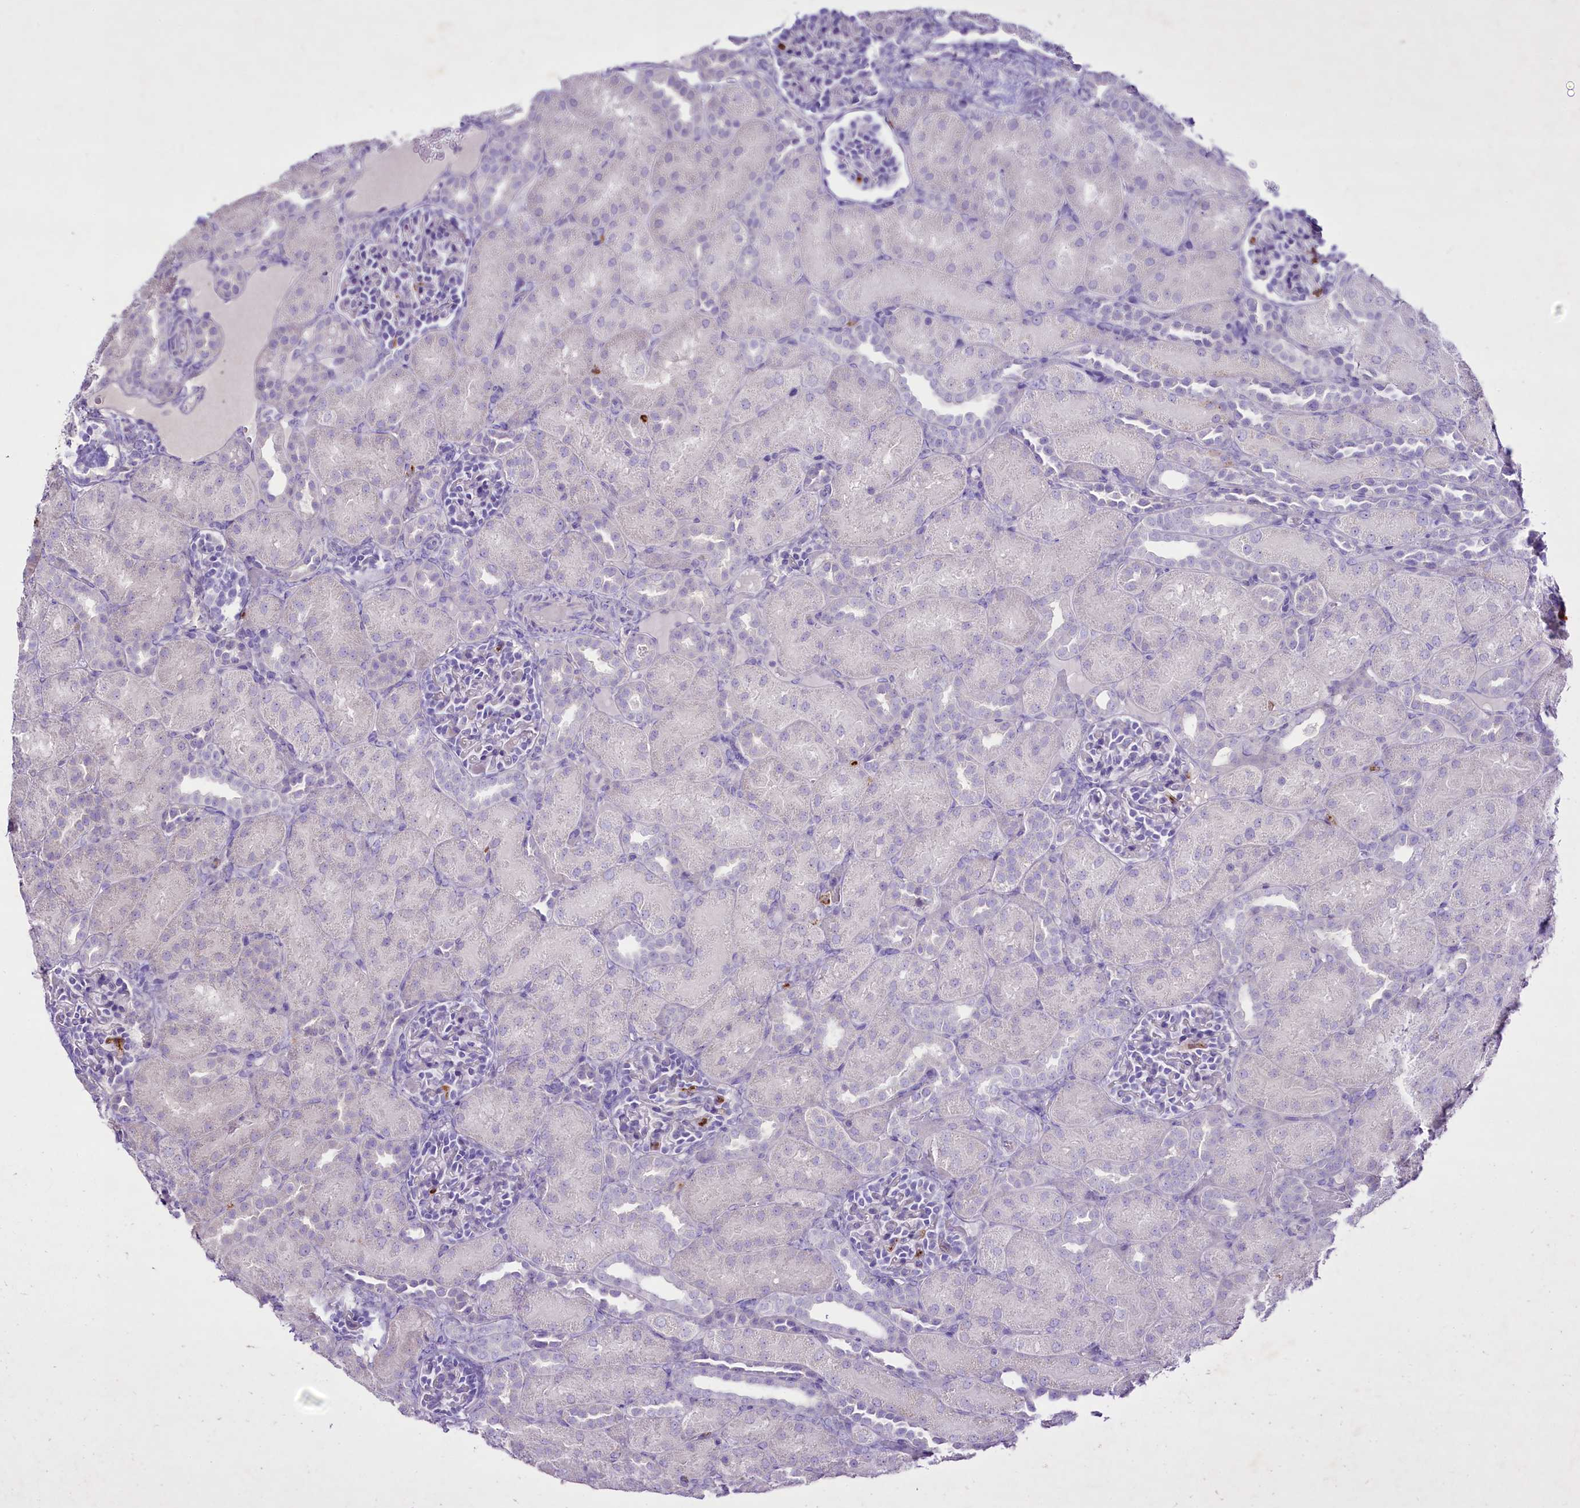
{"staining": {"intensity": "negative", "quantity": "none", "location": "none"}, "tissue": "kidney", "cell_type": "Cells in glomeruli", "image_type": "normal", "snomed": [{"axis": "morphology", "description": "Normal tissue, NOS"}, {"axis": "topography", "description": "Kidney"}], "caption": "Micrograph shows no significant protein positivity in cells in glomeruli of benign kidney. (DAB immunohistochemistry with hematoxylin counter stain).", "gene": "FAM209B", "patient": {"sex": "male", "age": 1}}